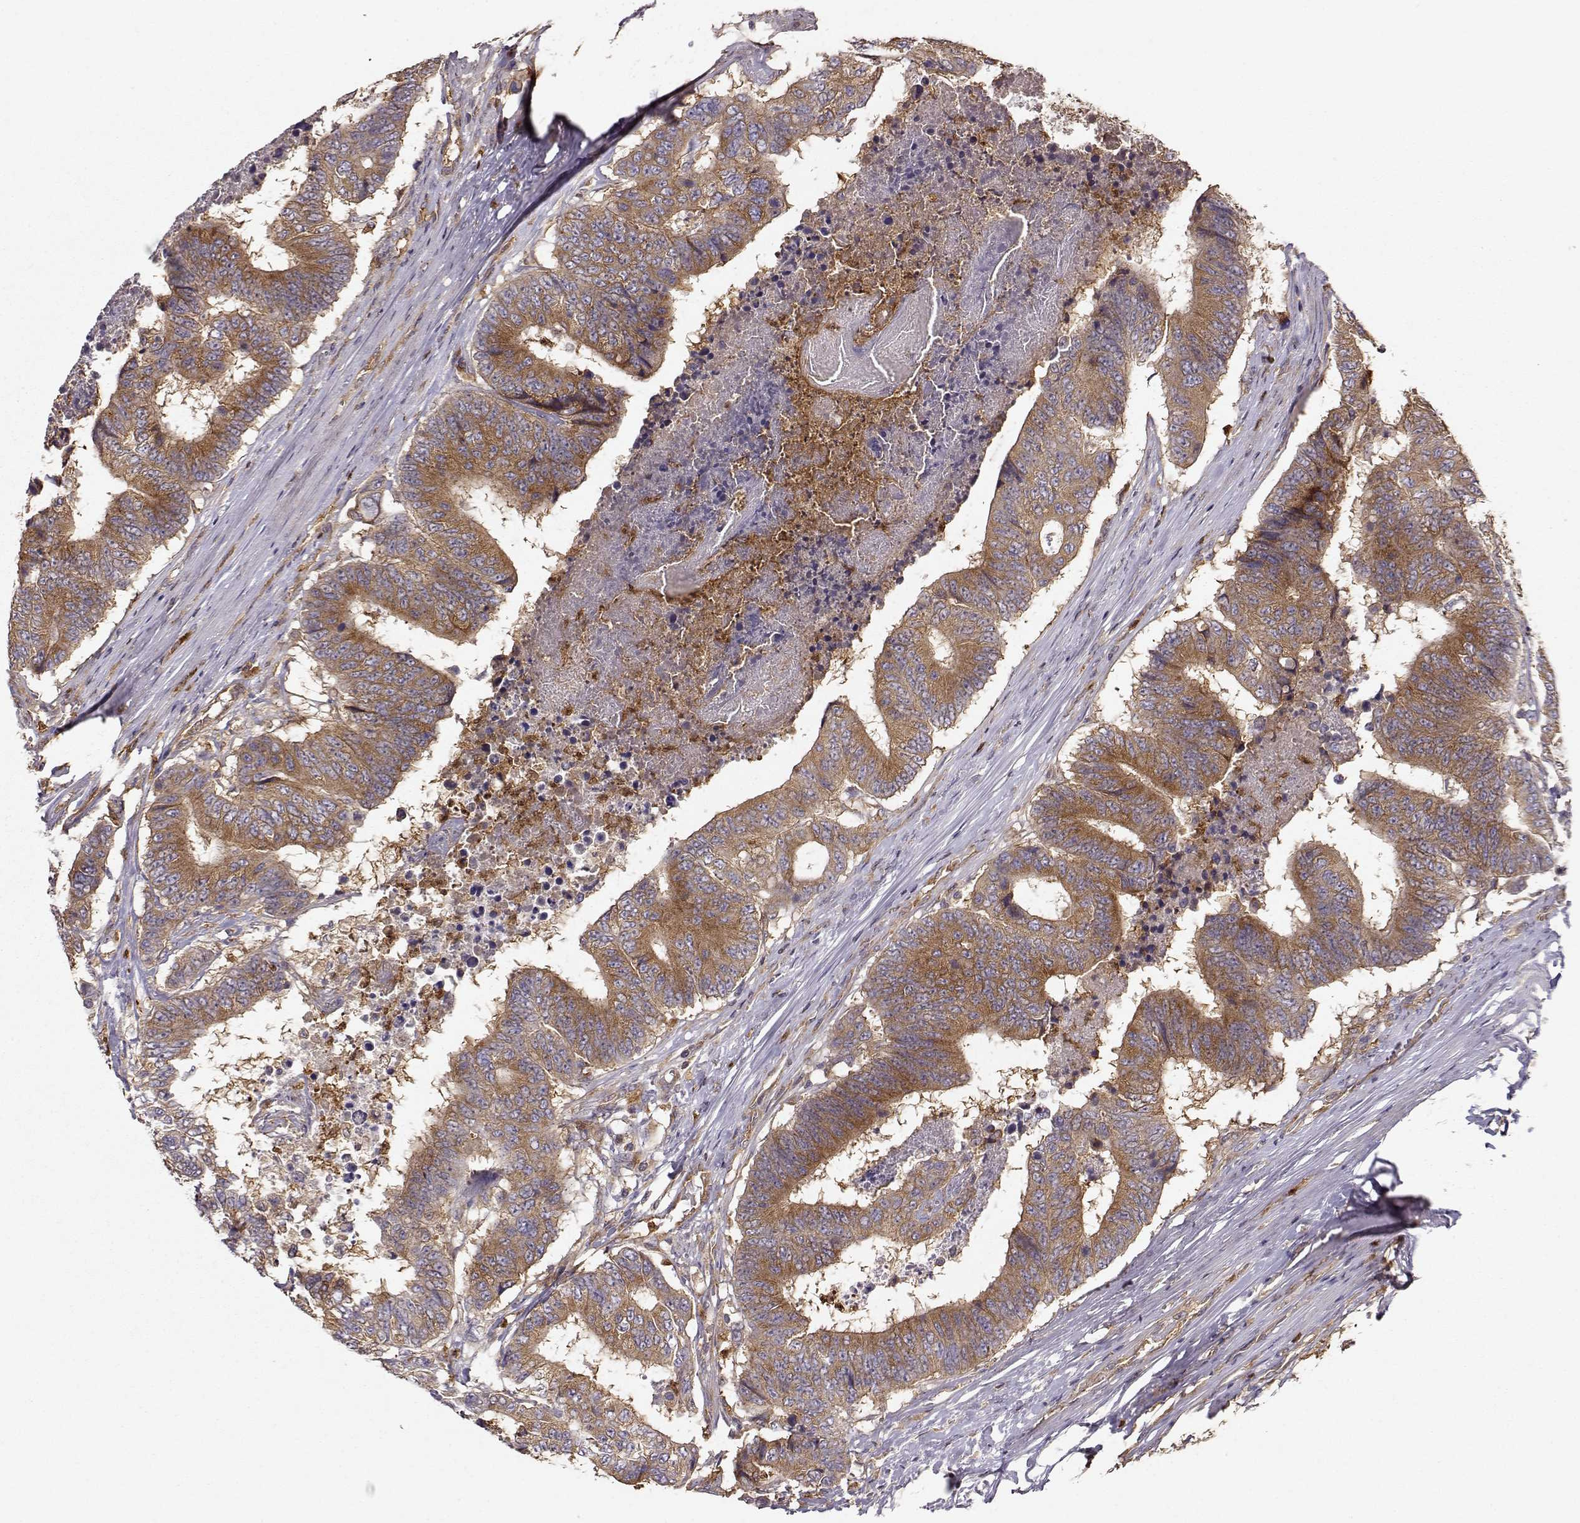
{"staining": {"intensity": "moderate", "quantity": ">75%", "location": "cytoplasmic/membranous"}, "tissue": "colorectal cancer", "cell_type": "Tumor cells", "image_type": "cancer", "snomed": [{"axis": "morphology", "description": "Adenocarcinoma, NOS"}, {"axis": "topography", "description": "Colon"}], "caption": "This is a micrograph of IHC staining of colorectal cancer (adenocarcinoma), which shows moderate positivity in the cytoplasmic/membranous of tumor cells.", "gene": "ARHGEF2", "patient": {"sex": "female", "age": 48}}